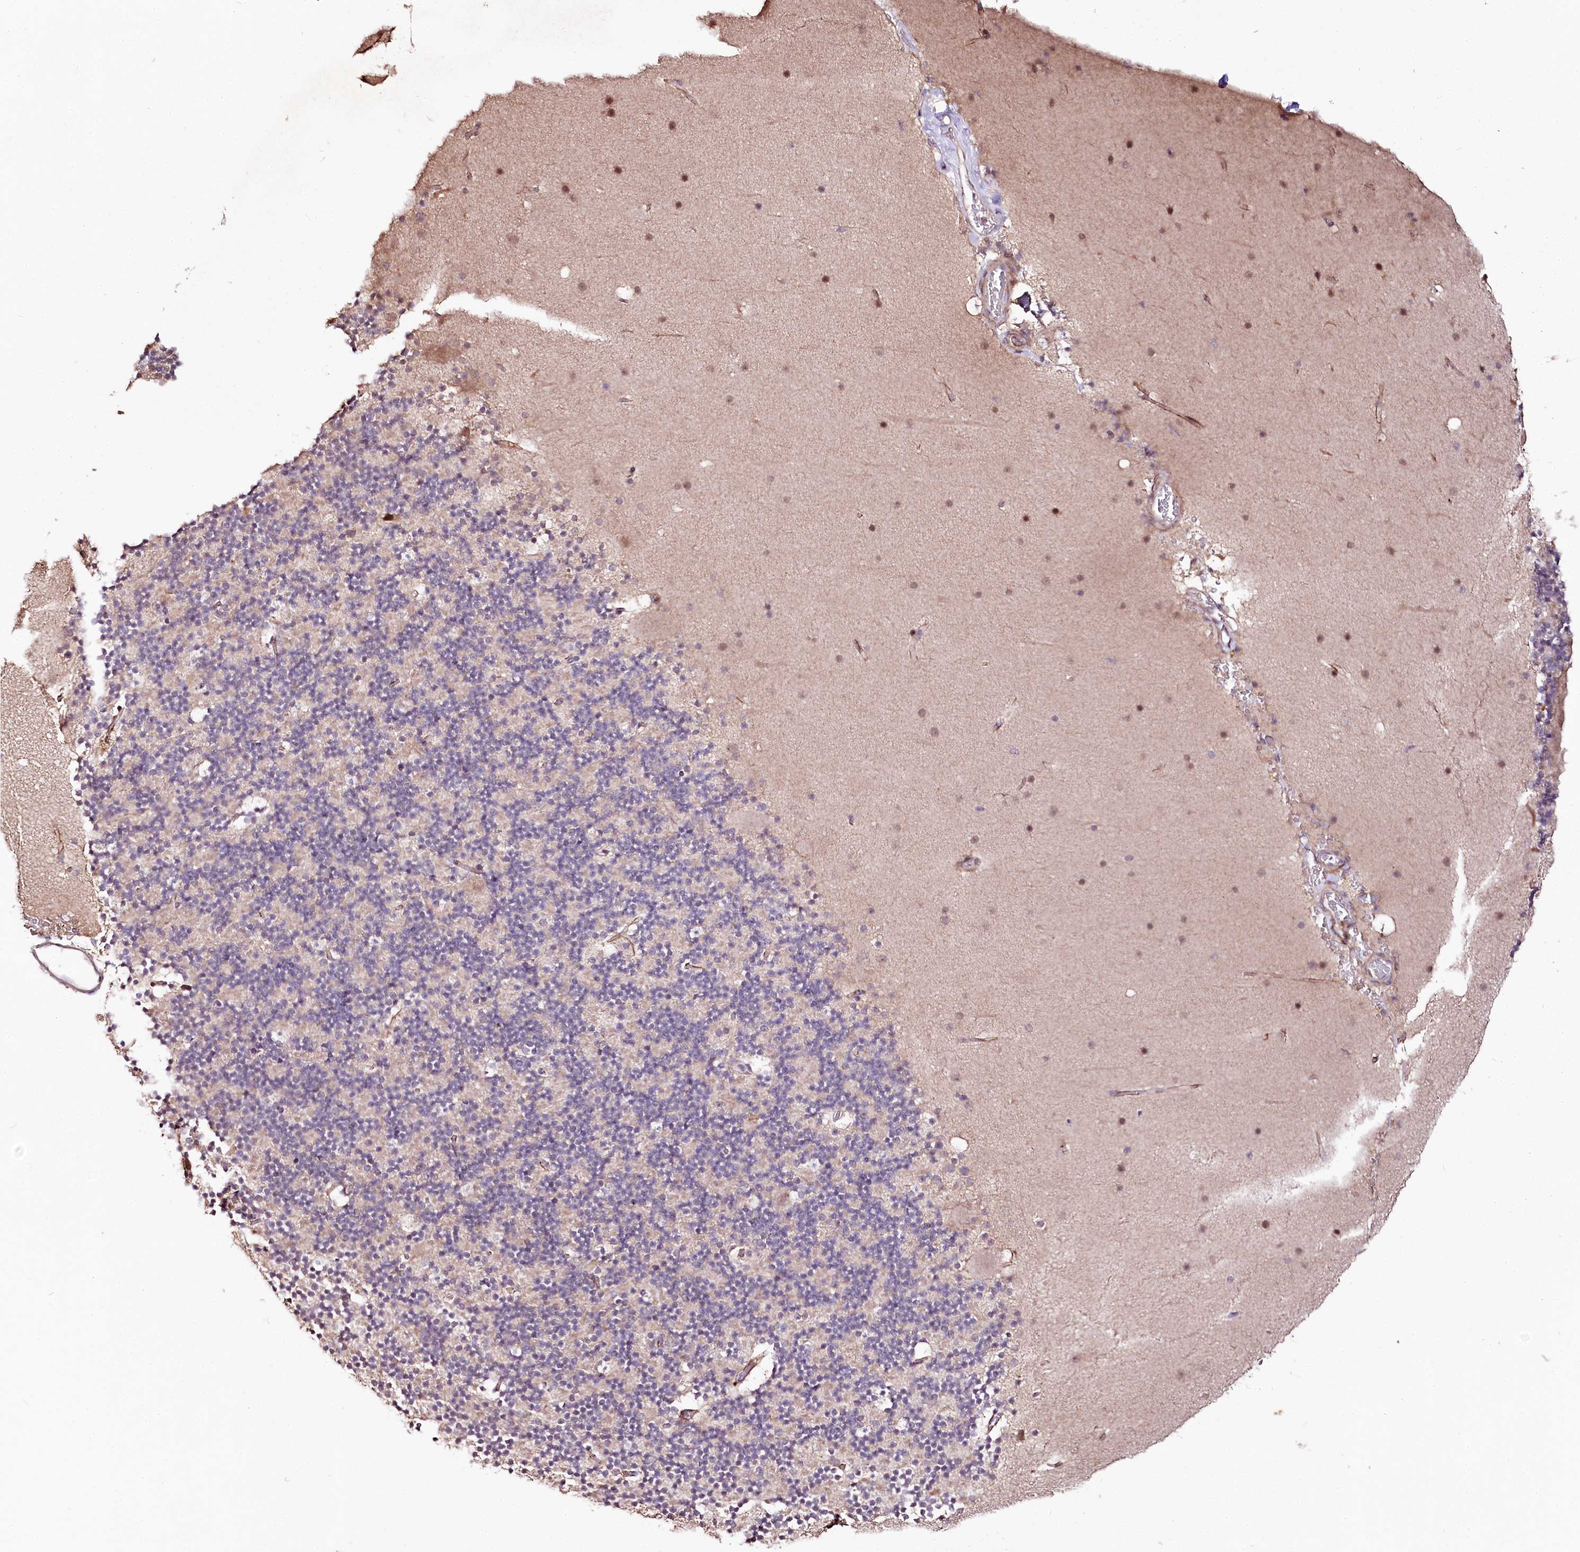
{"staining": {"intensity": "weak", "quantity": "<25%", "location": "cytoplasmic/membranous"}, "tissue": "cerebellum", "cell_type": "Cells in granular layer", "image_type": "normal", "snomed": [{"axis": "morphology", "description": "Normal tissue, NOS"}, {"axis": "topography", "description": "Cerebellum"}], "caption": "An IHC image of benign cerebellum is shown. There is no staining in cells in granular layer of cerebellum.", "gene": "DMP1", "patient": {"sex": "male", "age": 57}}